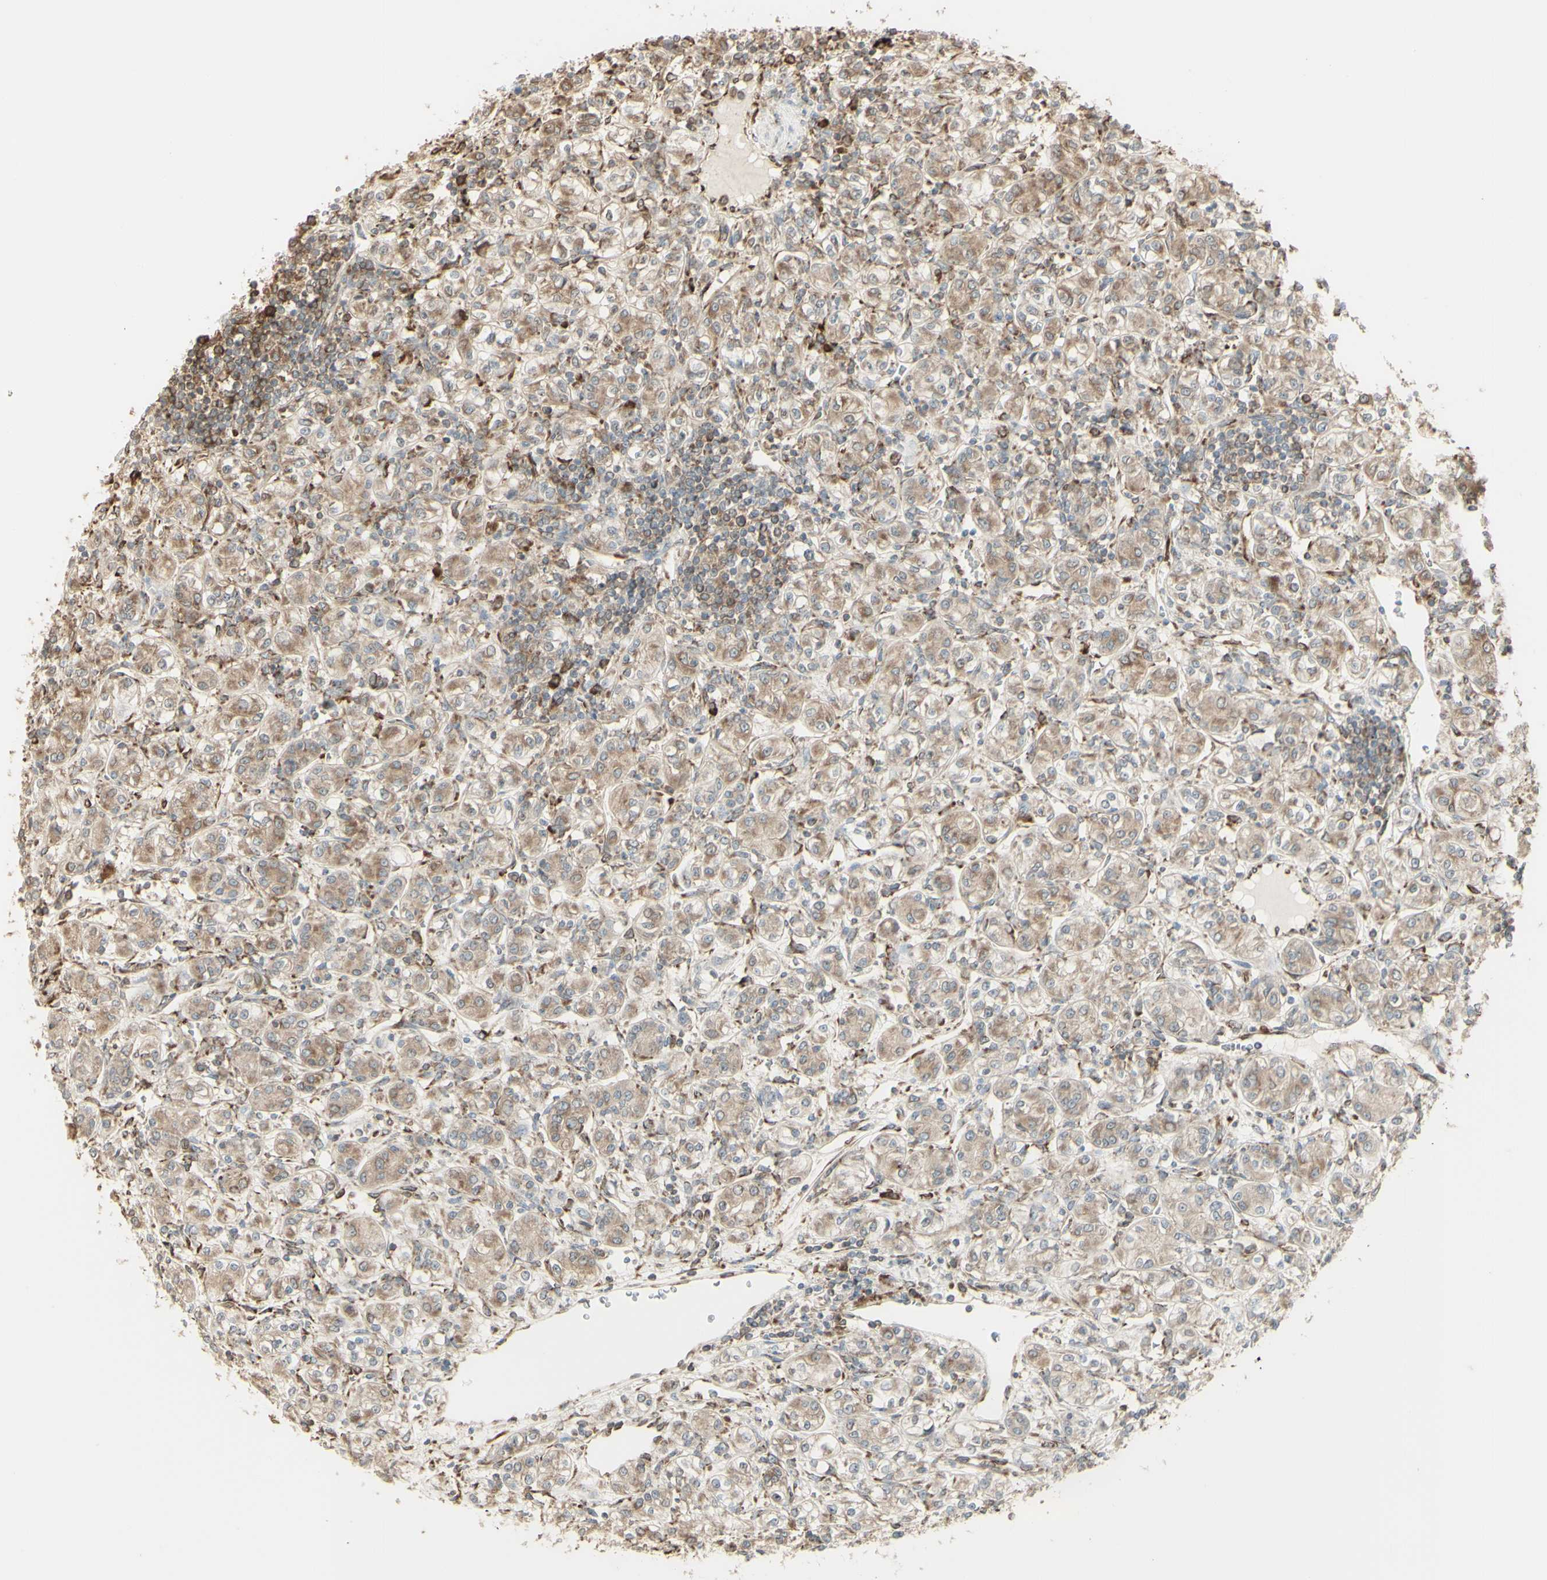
{"staining": {"intensity": "weak", "quantity": ">75%", "location": "cytoplasmic/membranous"}, "tissue": "renal cancer", "cell_type": "Tumor cells", "image_type": "cancer", "snomed": [{"axis": "morphology", "description": "Adenocarcinoma, NOS"}, {"axis": "topography", "description": "Kidney"}], "caption": "This histopathology image demonstrates IHC staining of human adenocarcinoma (renal), with low weak cytoplasmic/membranous staining in about >75% of tumor cells.", "gene": "EEF1B2", "patient": {"sex": "male", "age": 77}}